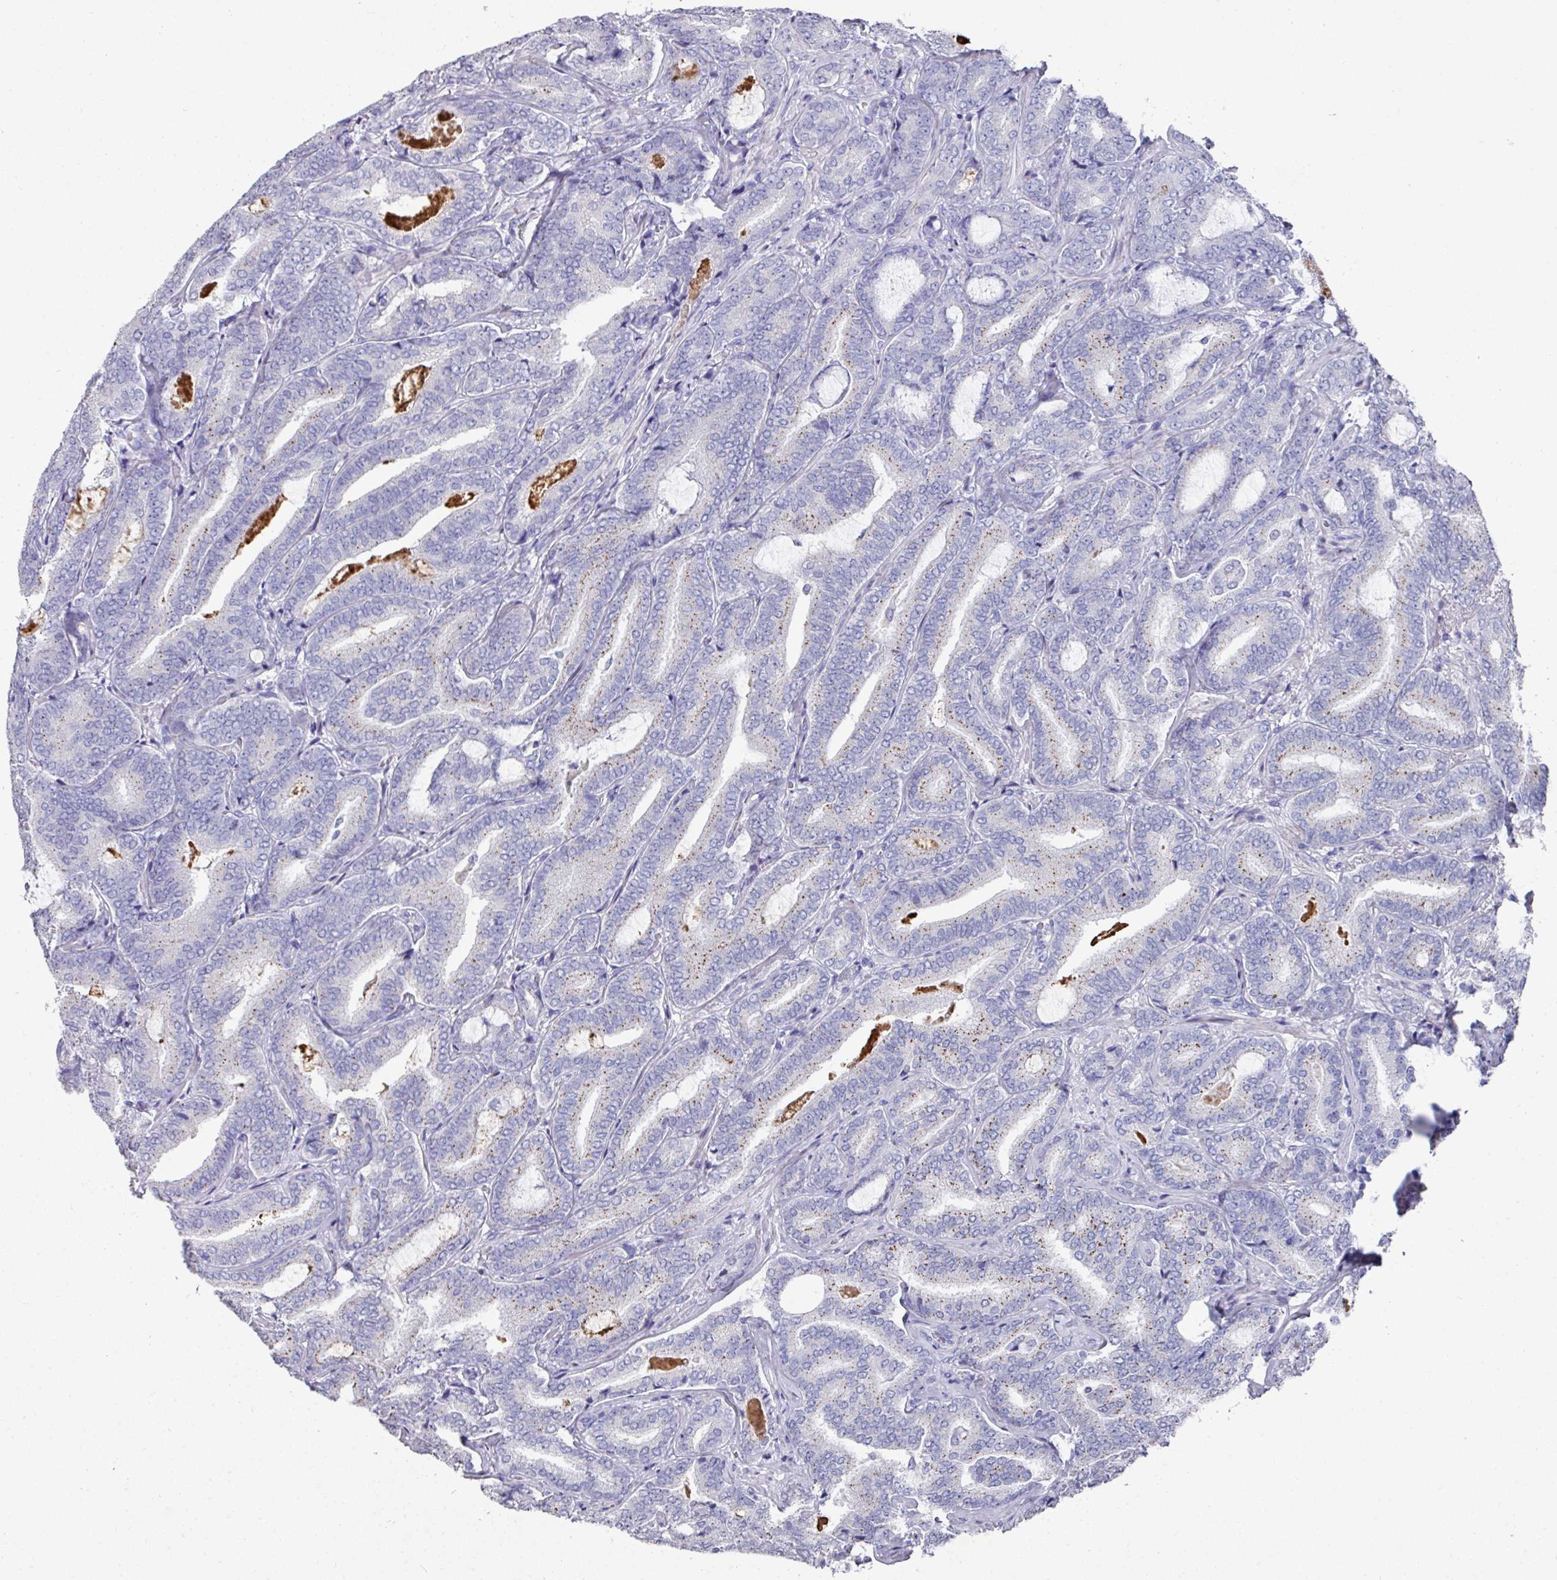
{"staining": {"intensity": "moderate", "quantity": "<25%", "location": "cytoplasmic/membranous"}, "tissue": "prostate cancer", "cell_type": "Tumor cells", "image_type": "cancer", "snomed": [{"axis": "morphology", "description": "Adenocarcinoma, Low grade"}, {"axis": "topography", "description": "Prostate and seminal vesicle, NOS"}], "caption": "Moderate cytoplasmic/membranous protein staining is seen in approximately <25% of tumor cells in prostate cancer (adenocarcinoma (low-grade)). (brown staining indicates protein expression, while blue staining denotes nuclei).", "gene": "DAZL", "patient": {"sex": "male", "age": 61}}